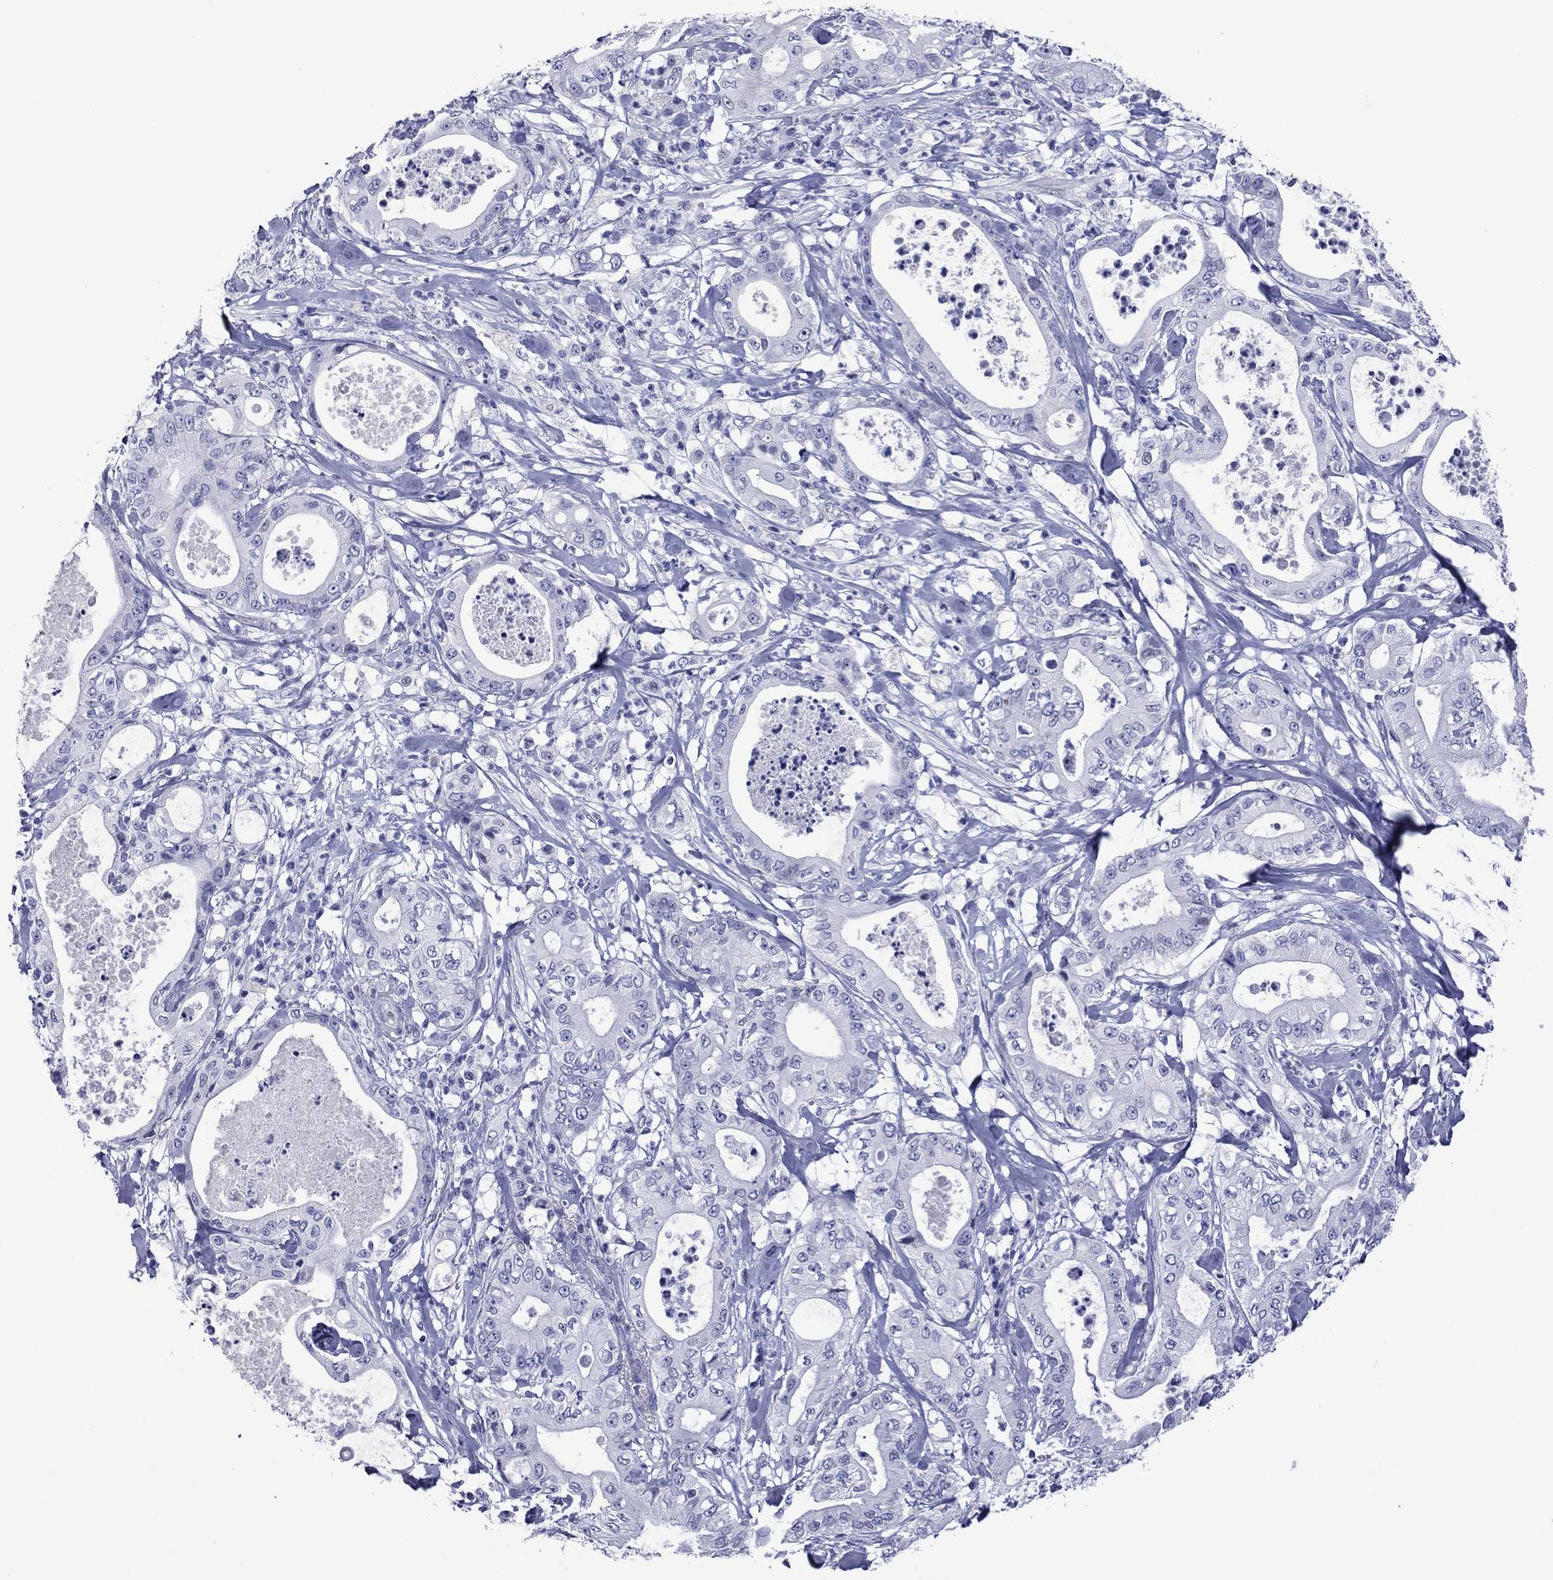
{"staining": {"intensity": "negative", "quantity": "none", "location": "none"}, "tissue": "pancreatic cancer", "cell_type": "Tumor cells", "image_type": "cancer", "snomed": [{"axis": "morphology", "description": "Adenocarcinoma, NOS"}, {"axis": "topography", "description": "Pancreas"}], "caption": "Immunohistochemistry (IHC) of pancreatic cancer exhibits no expression in tumor cells.", "gene": "PIWIL1", "patient": {"sex": "male", "age": 71}}